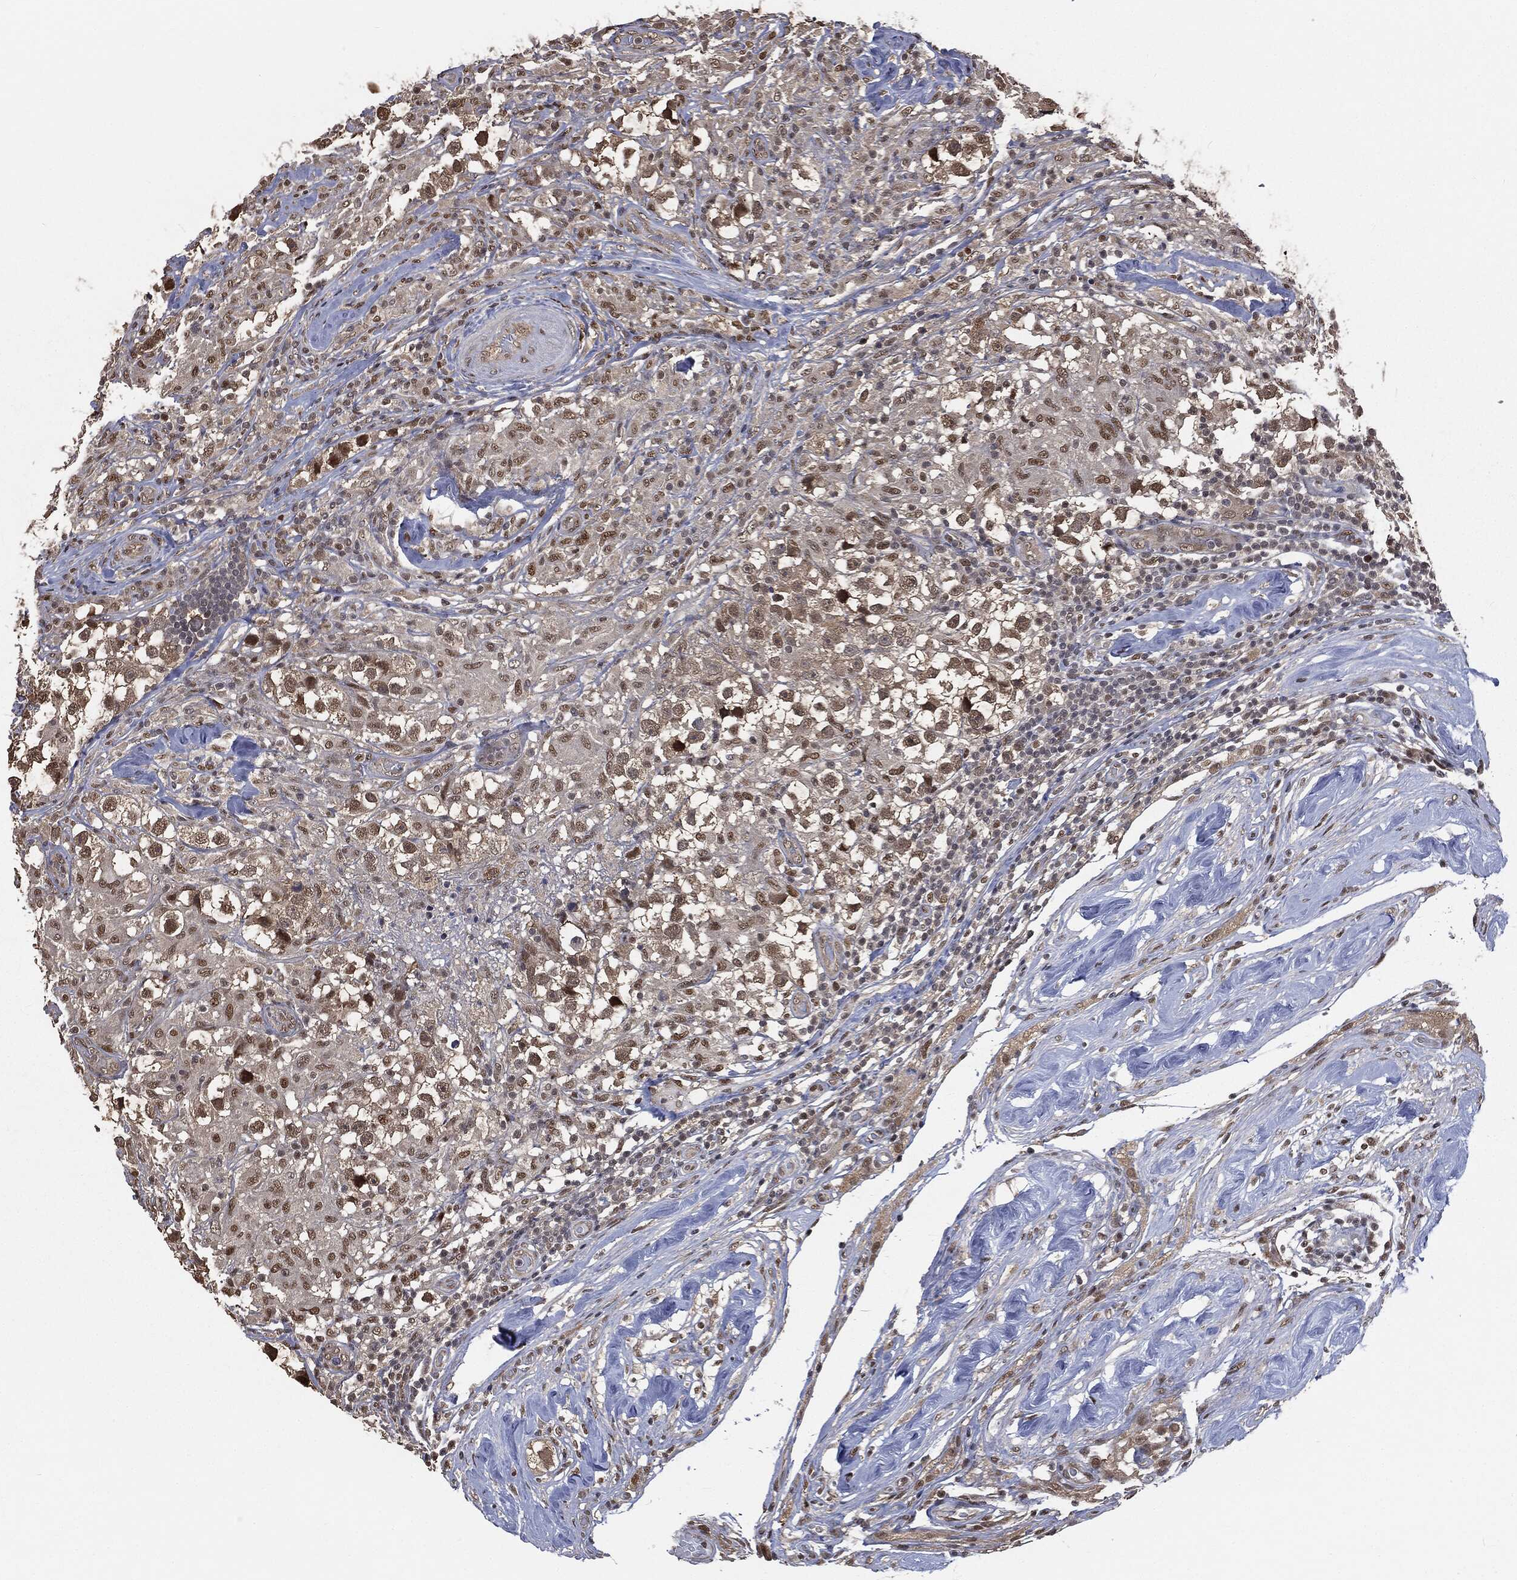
{"staining": {"intensity": "moderate", "quantity": "25%-75%", "location": "nuclear"}, "tissue": "testis cancer", "cell_type": "Tumor cells", "image_type": "cancer", "snomed": [{"axis": "morphology", "description": "Seminoma, NOS"}, {"axis": "topography", "description": "Testis"}], "caption": "Moderate nuclear protein expression is seen in approximately 25%-75% of tumor cells in testis cancer.", "gene": "SHLD2", "patient": {"sex": "male", "age": 46}}